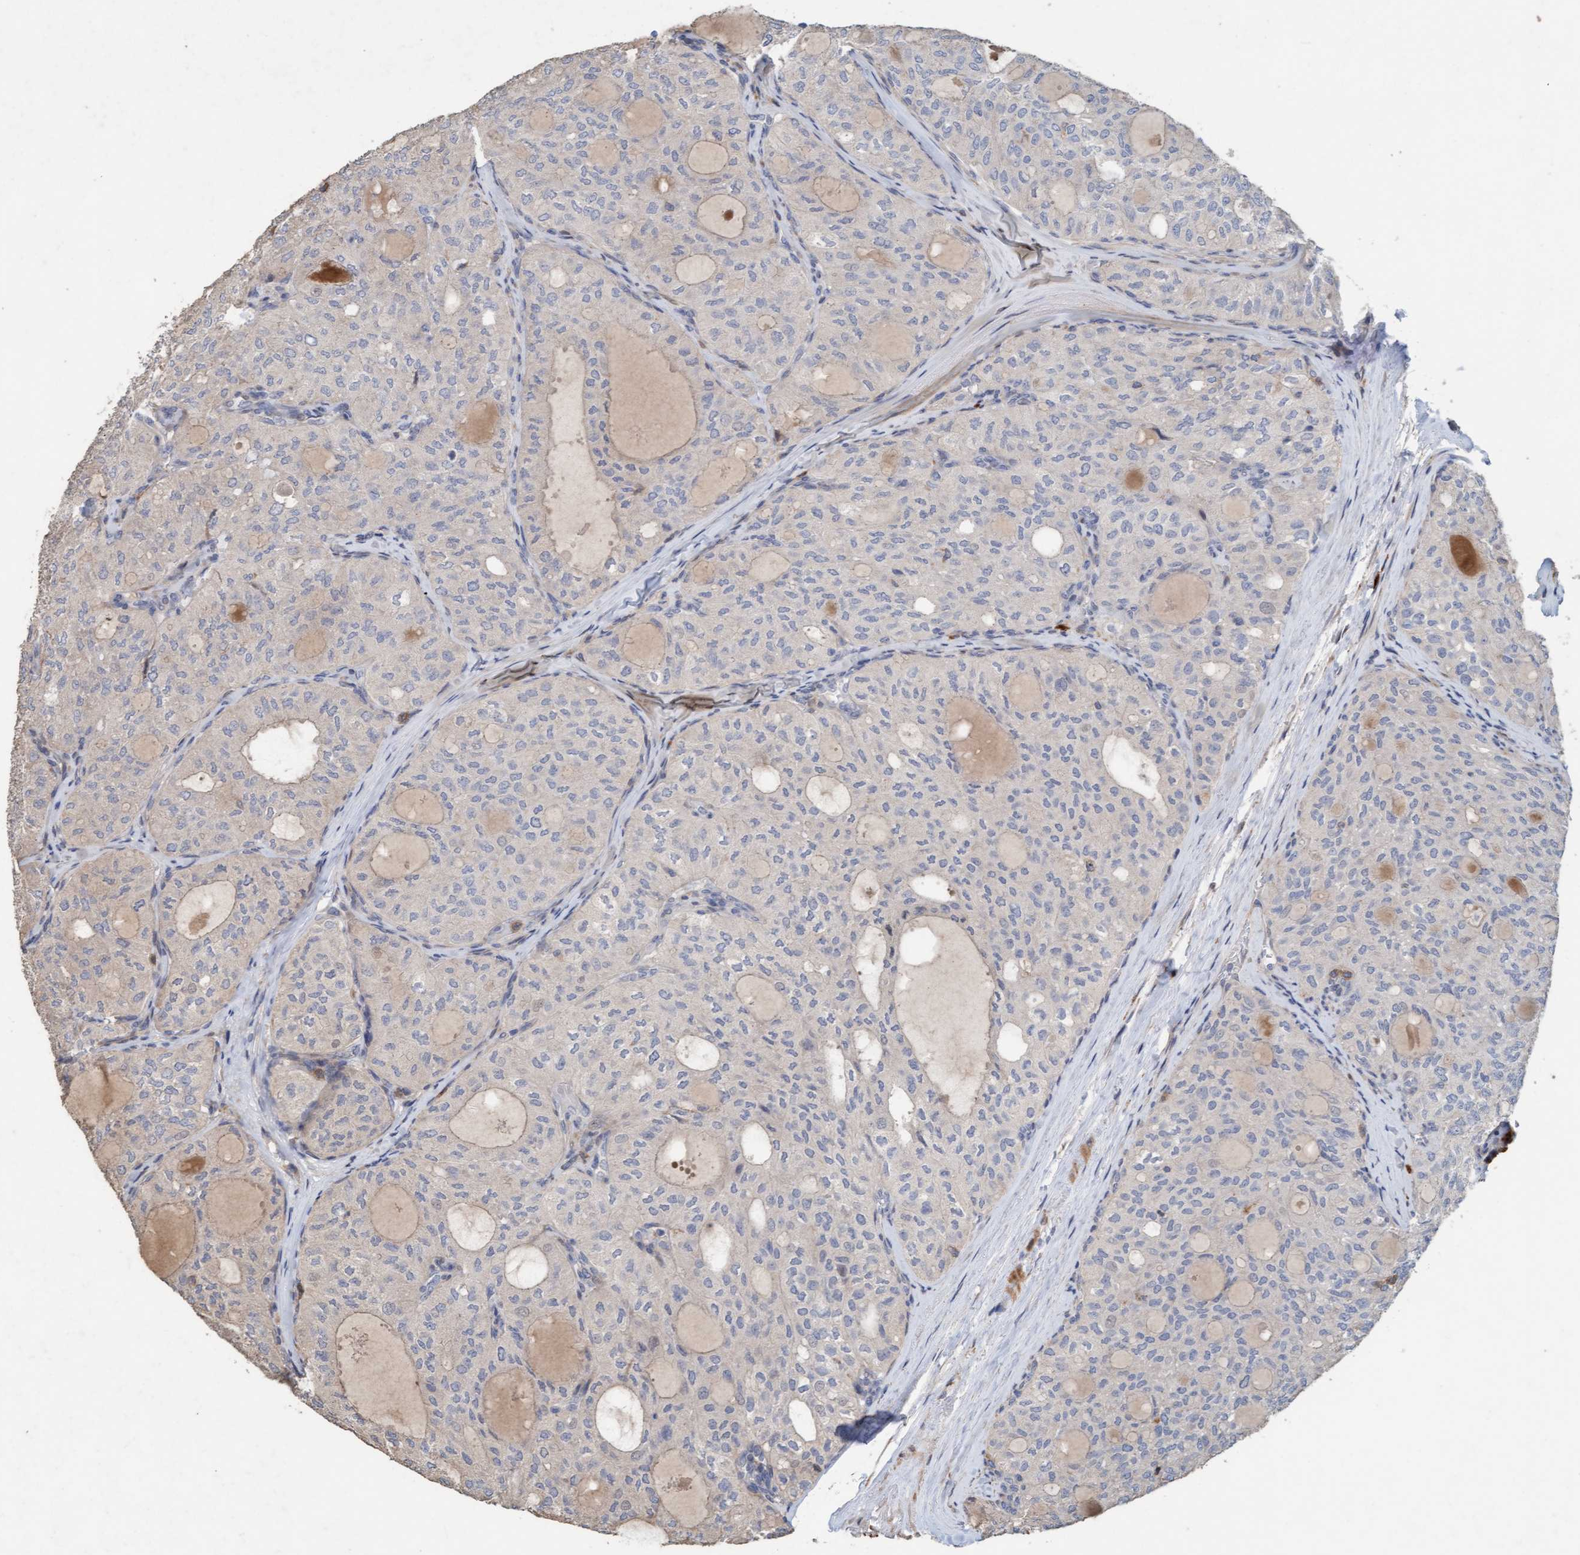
{"staining": {"intensity": "negative", "quantity": "none", "location": "none"}, "tissue": "thyroid cancer", "cell_type": "Tumor cells", "image_type": "cancer", "snomed": [{"axis": "morphology", "description": "Follicular adenoma carcinoma, NOS"}, {"axis": "topography", "description": "Thyroid gland"}], "caption": "The image exhibits no staining of tumor cells in thyroid cancer (follicular adenoma carcinoma). The staining is performed using DAB (3,3'-diaminobenzidine) brown chromogen with nuclei counter-stained in using hematoxylin.", "gene": "LONRF1", "patient": {"sex": "male", "age": 75}}